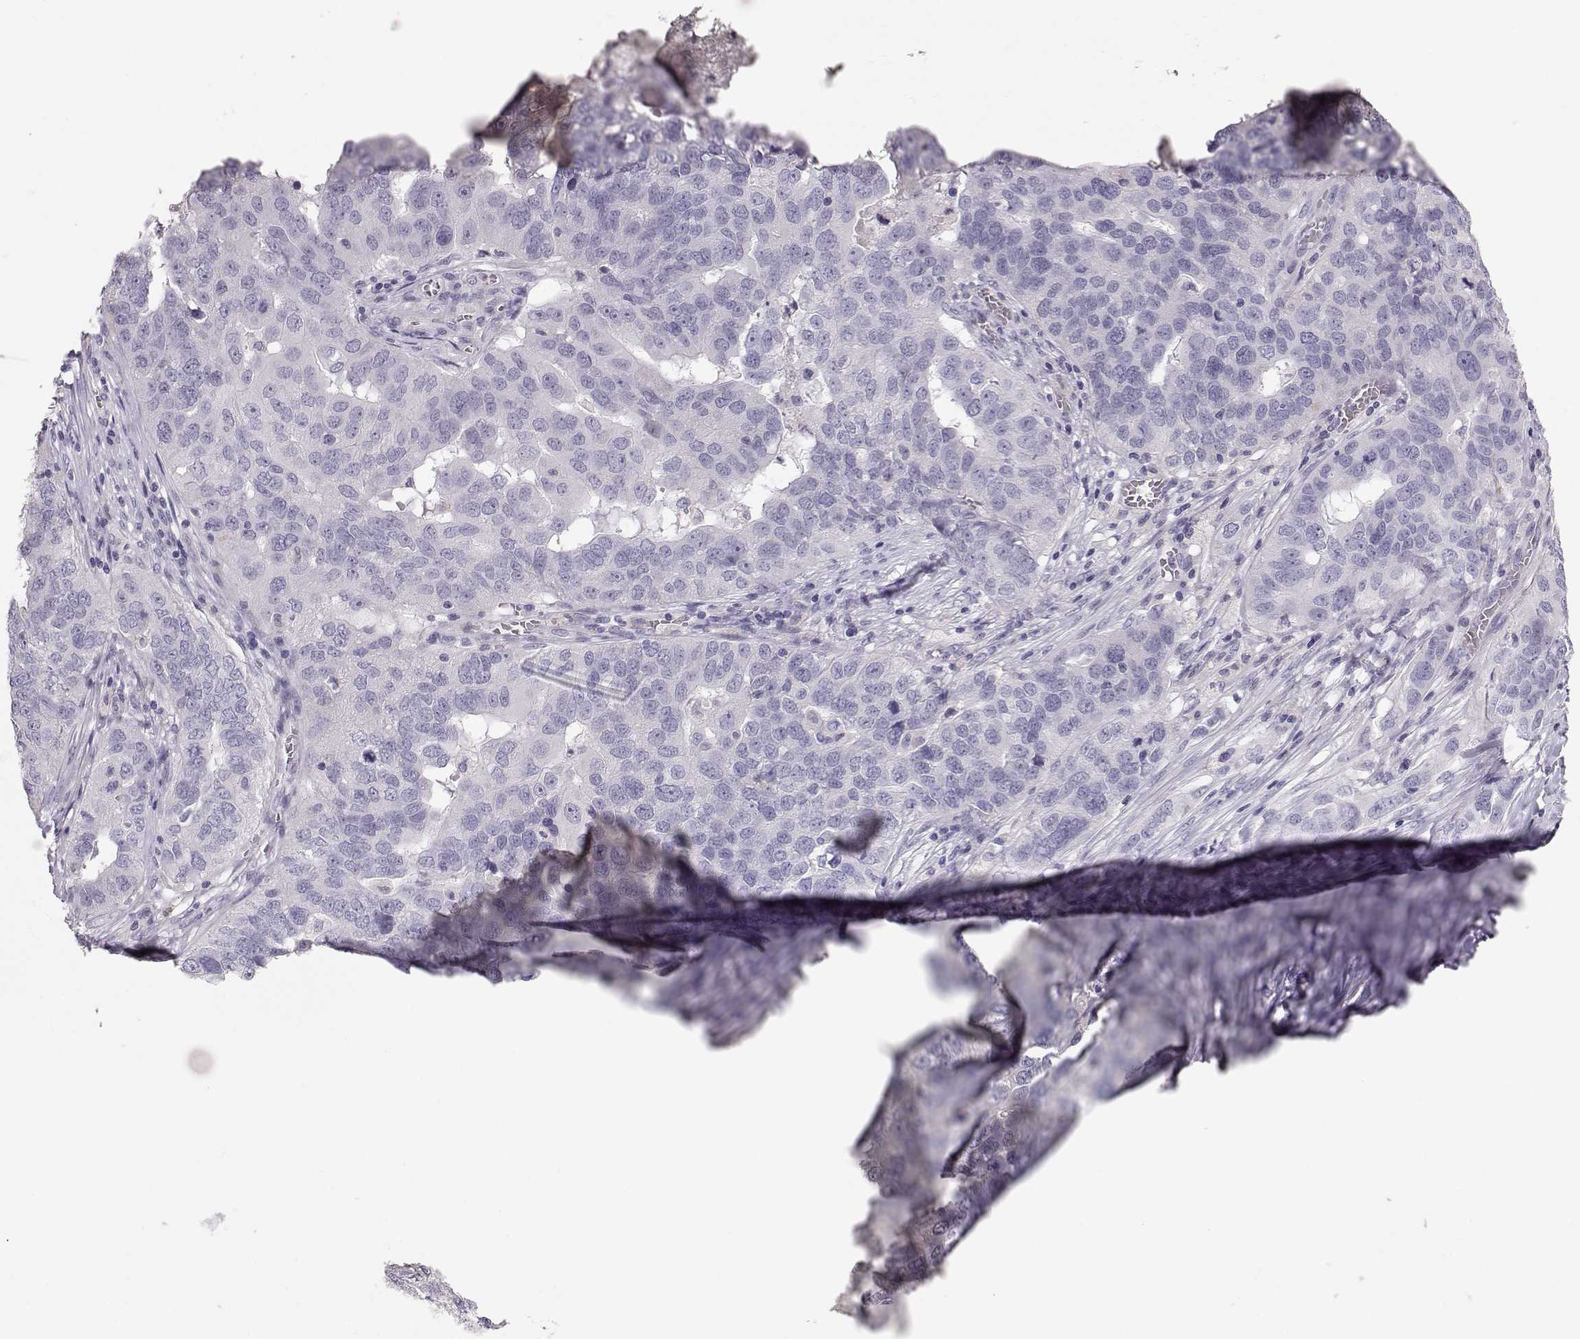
{"staining": {"intensity": "negative", "quantity": "none", "location": "none"}, "tissue": "ovarian cancer", "cell_type": "Tumor cells", "image_type": "cancer", "snomed": [{"axis": "morphology", "description": "Carcinoma, endometroid"}, {"axis": "topography", "description": "Soft tissue"}, {"axis": "topography", "description": "Ovary"}], "caption": "Immunohistochemistry photomicrograph of human endometroid carcinoma (ovarian) stained for a protein (brown), which exhibits no expression in tumor cells. The staining was performed using DAB (3,3'-diaminobenzidine) to visualize the protein expression in brown, while the nuclei were stained in blue with hematoxylin (Magnification: 20x).", "gene": "POU1F1", "patient": {"sex": "female", "age": 52}}